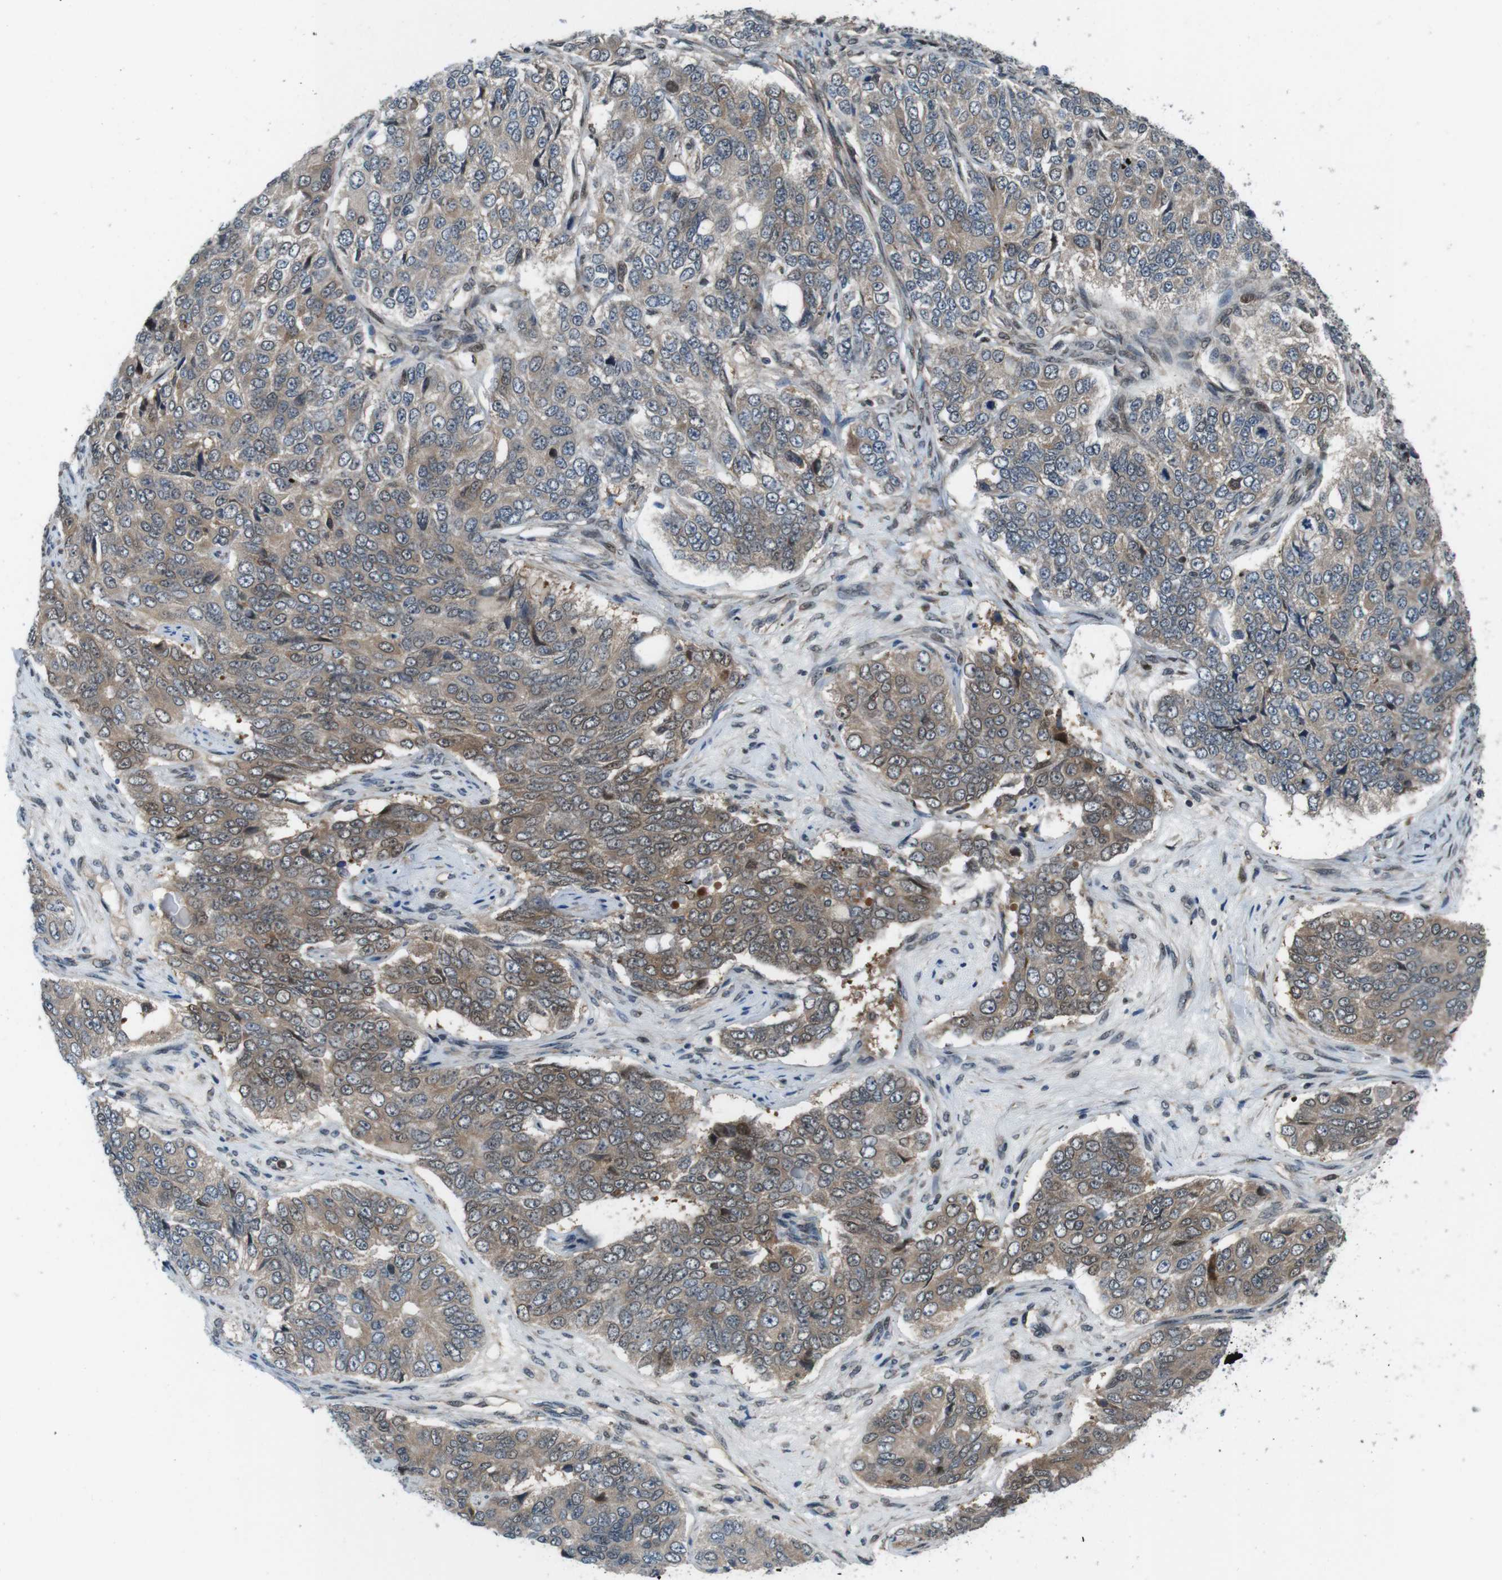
{"staining": {"intensity": "moderate", "quantity": ">75%", "location": "cytoplasmic/membranous"}, "tissue": "ovarian cancer", "cell_type": "Tumor cells", "image_type": "cancer", "snomed": [{"axis": "morphology", "description": "Carcinoma, endometroid"}, {"axis": "topography", "description": "Ovary"}], "caption": "Immunohistochemistry (IHC) (DAB) staining of ovarian cancer displays moderate cytoplasmic/membranous protein staining in approximately >75% of tumor cells.", "gene": "LRP5", "patient": {"sex": "female", "age": 51}}